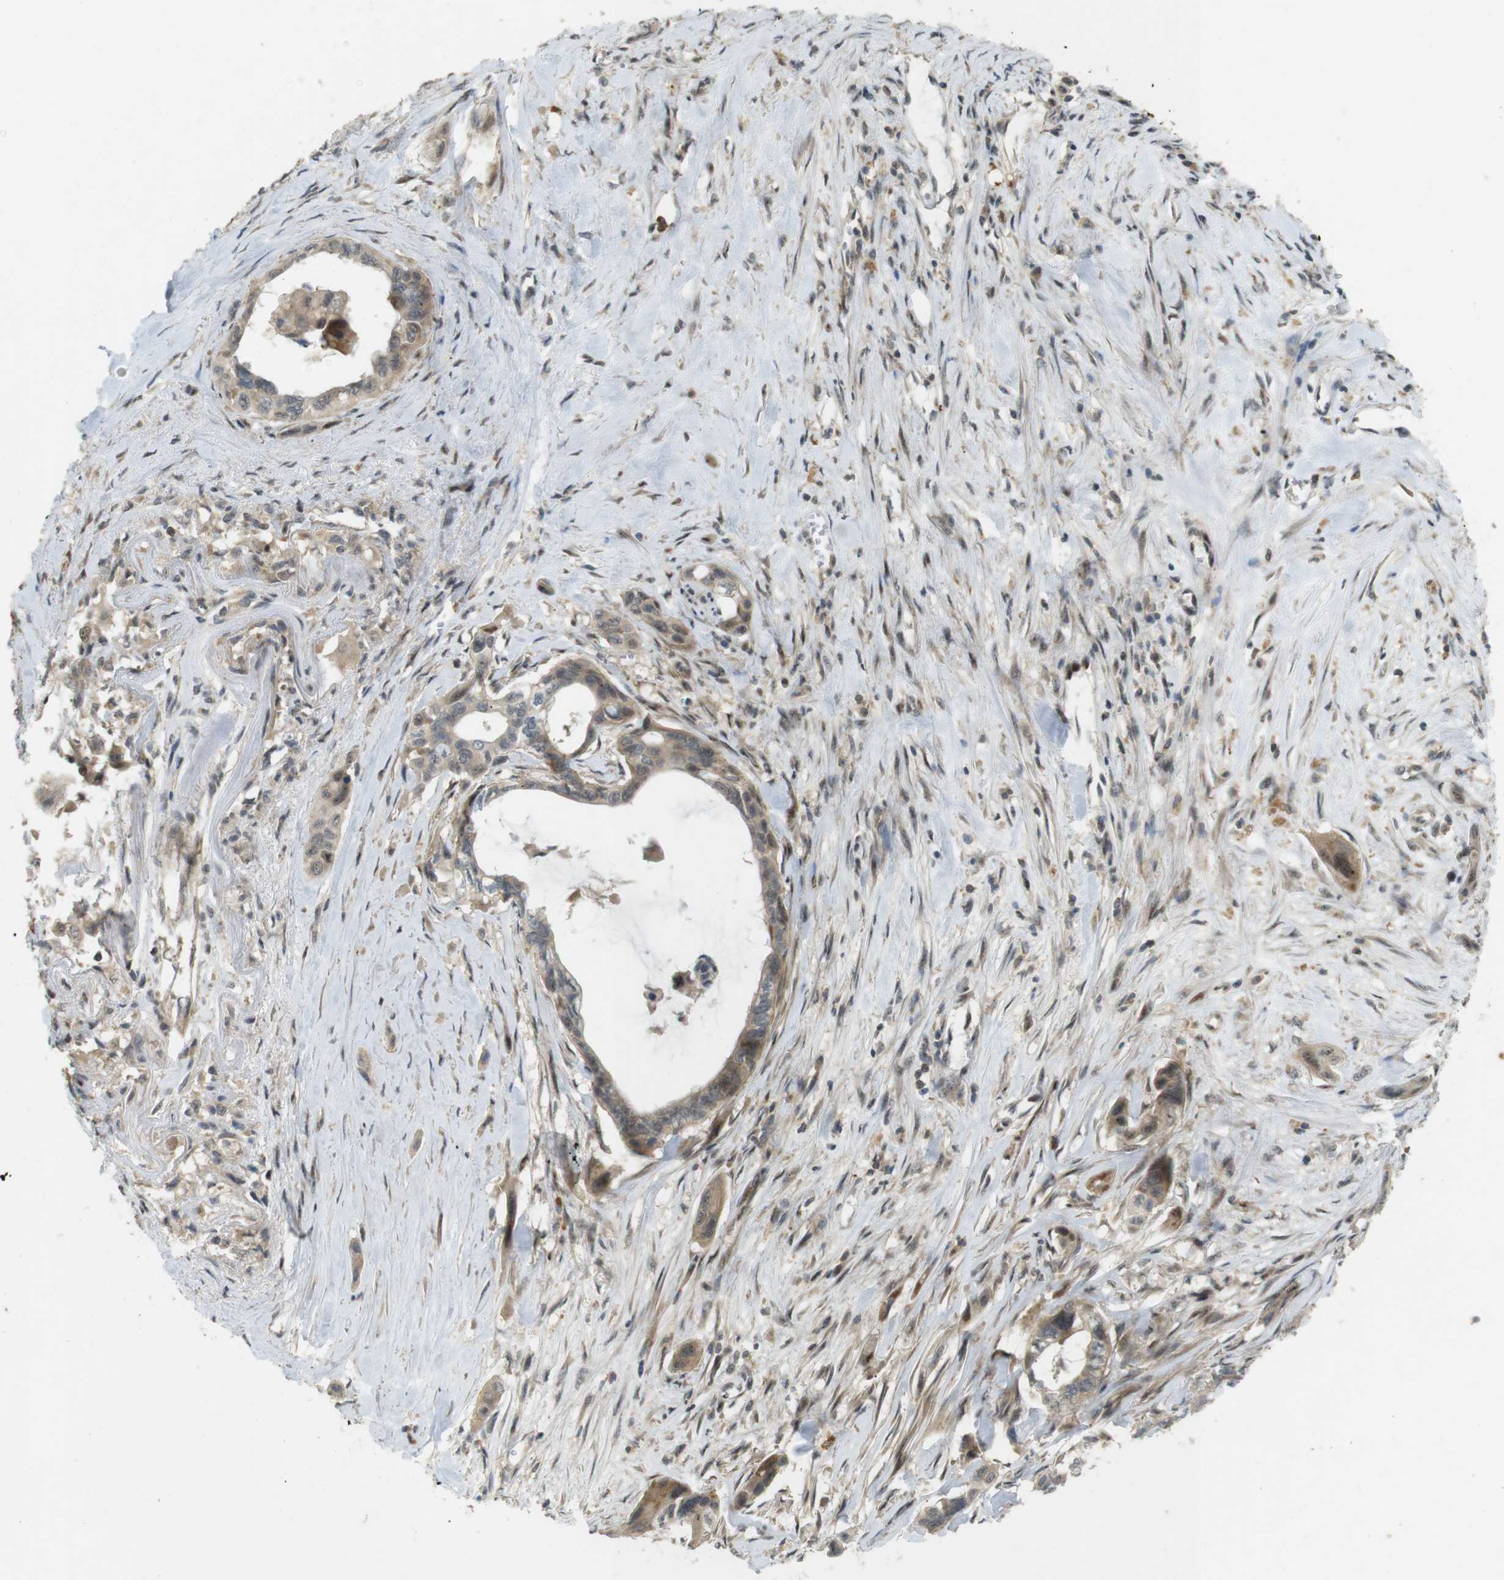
{"staining": {"intensity": "moderate", "quantity": ">75%", "location": "cytoplasmic/membranous"}, "tissue": "pancreatic cancer", "cell_type": "Tumor cells", "image_type": "cancer", "snomed": [{"axis": "morphology", "description": "Adenocarcinoma, NOS"}, {"axis": "topography", "description": "Pancreas"}], "caption": "Pancreatic adenocarcinoma stained for a protein (brown) reveals moderate cytoplasmic/membranous positive expression in about >75% of tumor cells.", "gene": "TMX3", "patient": {"sex": "male", "age": 73}}